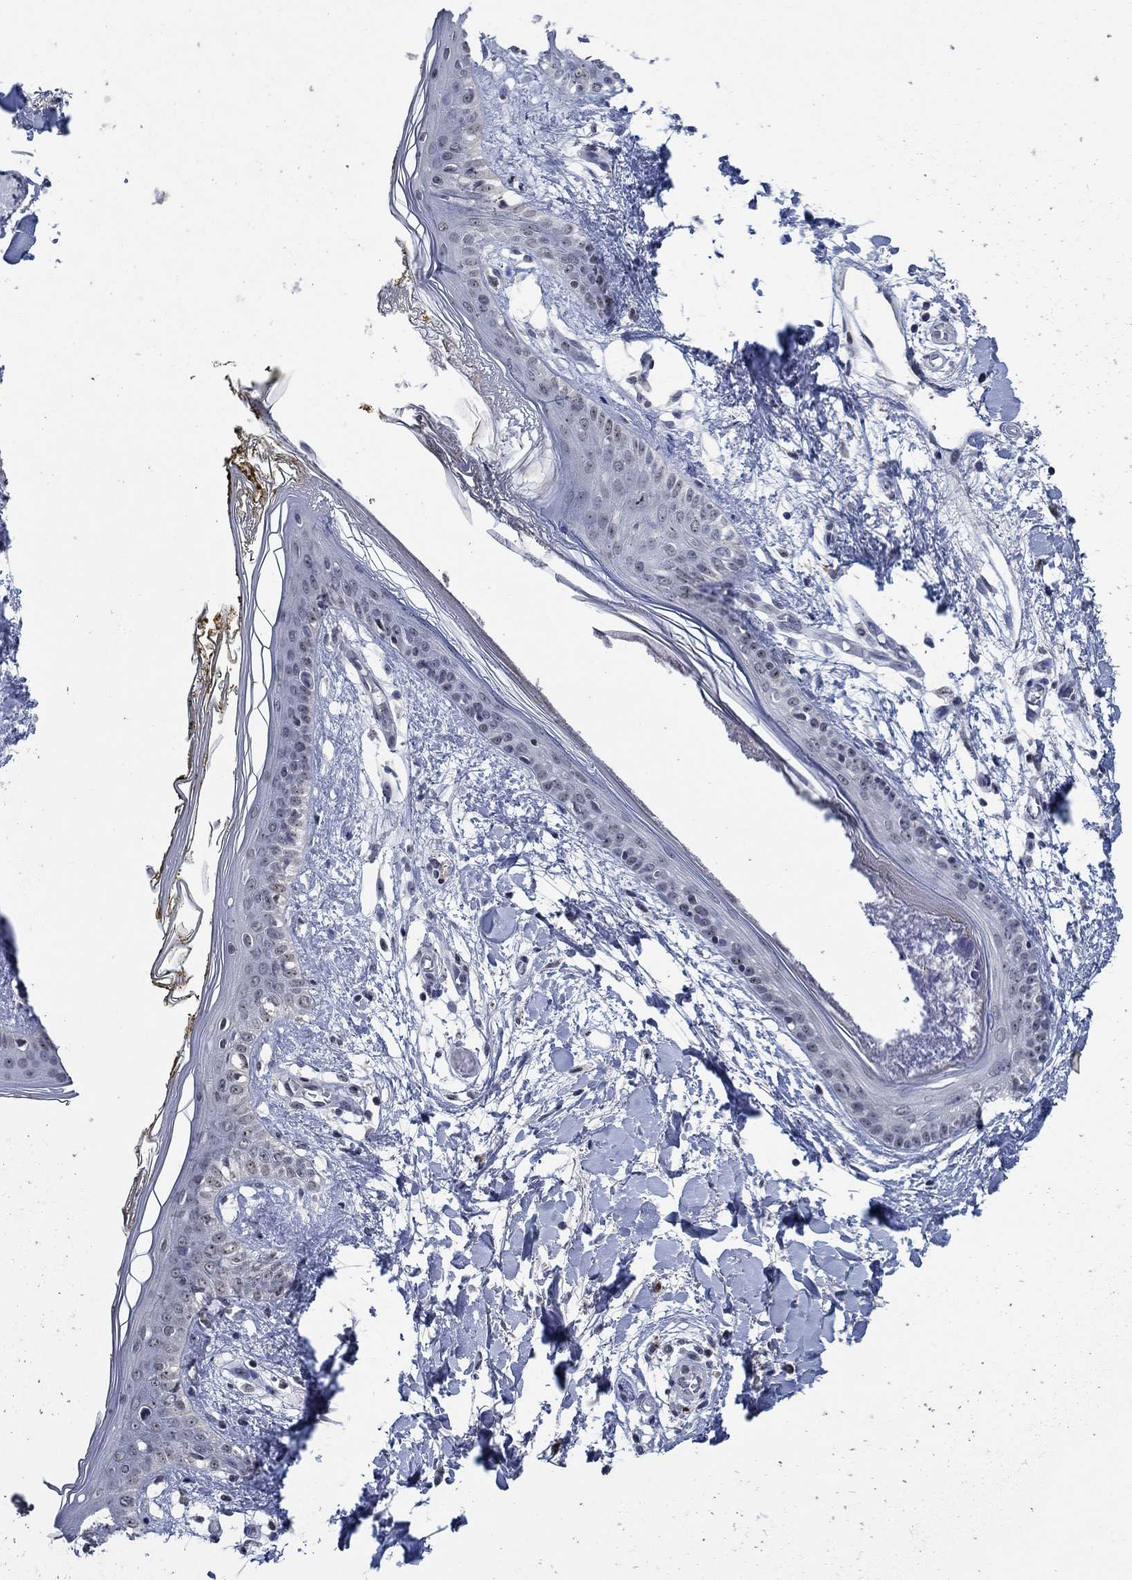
{"staining": {"intensity": "negative", "quantity": "none", "location": "none"}, "tissue": "skin", "cell_type": "Fibroblasts", "image_type": "normal", "snomed": [{"axis": "morphology", "description": "Normal tissue, NOS"}, {"axis": "topography", "description": "Skin"}], "caption": "Human skin stained for a protein using immunohistochemistry displays no staining in fibroblasts.", "gene": "HTN1", "patient": {"sex": "female", "age": 34}}